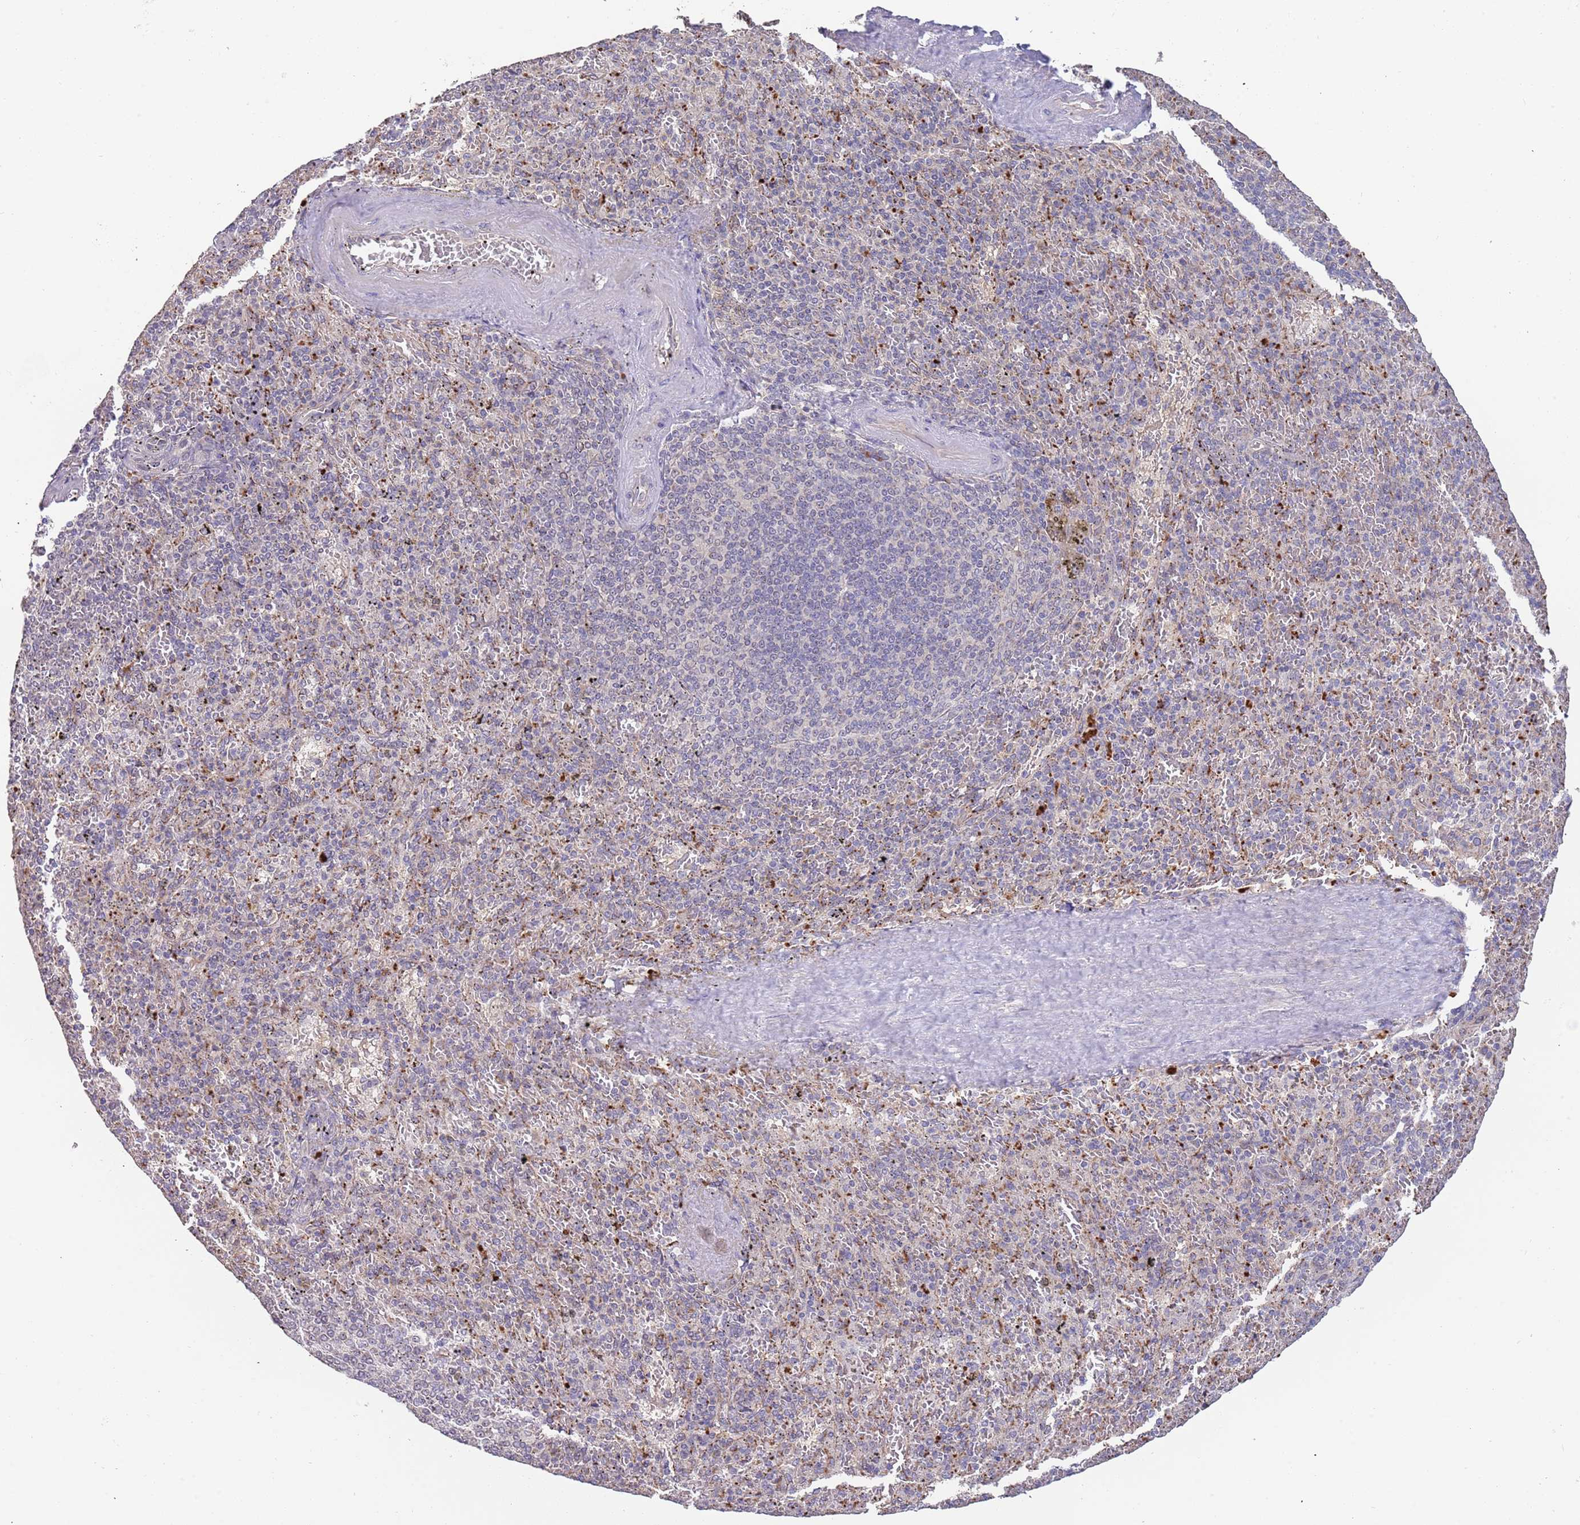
{"staining": {"intensity": "strong", "quantity": "<25%", "location": "cytoplasmic/membranous"}, "tissue": "spleen", "cell_type": "Cells in red pulp", "image_type": "normal", "snomed": [{"axis": "morphology", "description": "Normal tissue, NOS"}, {"axis": "topography", "description": "Spleen"}], "caption": "IHC photomicrograph of unremarkable spleen: spleen stained using IHC shows medium levels of strong protein expression localized specifically in the cytoplasmic/membranous of cells in red pulp, appearing as a cytoplasmic/membranous brown color.", "gene": "TMEM64", "patient": {"sex": "male", "age": 82}}